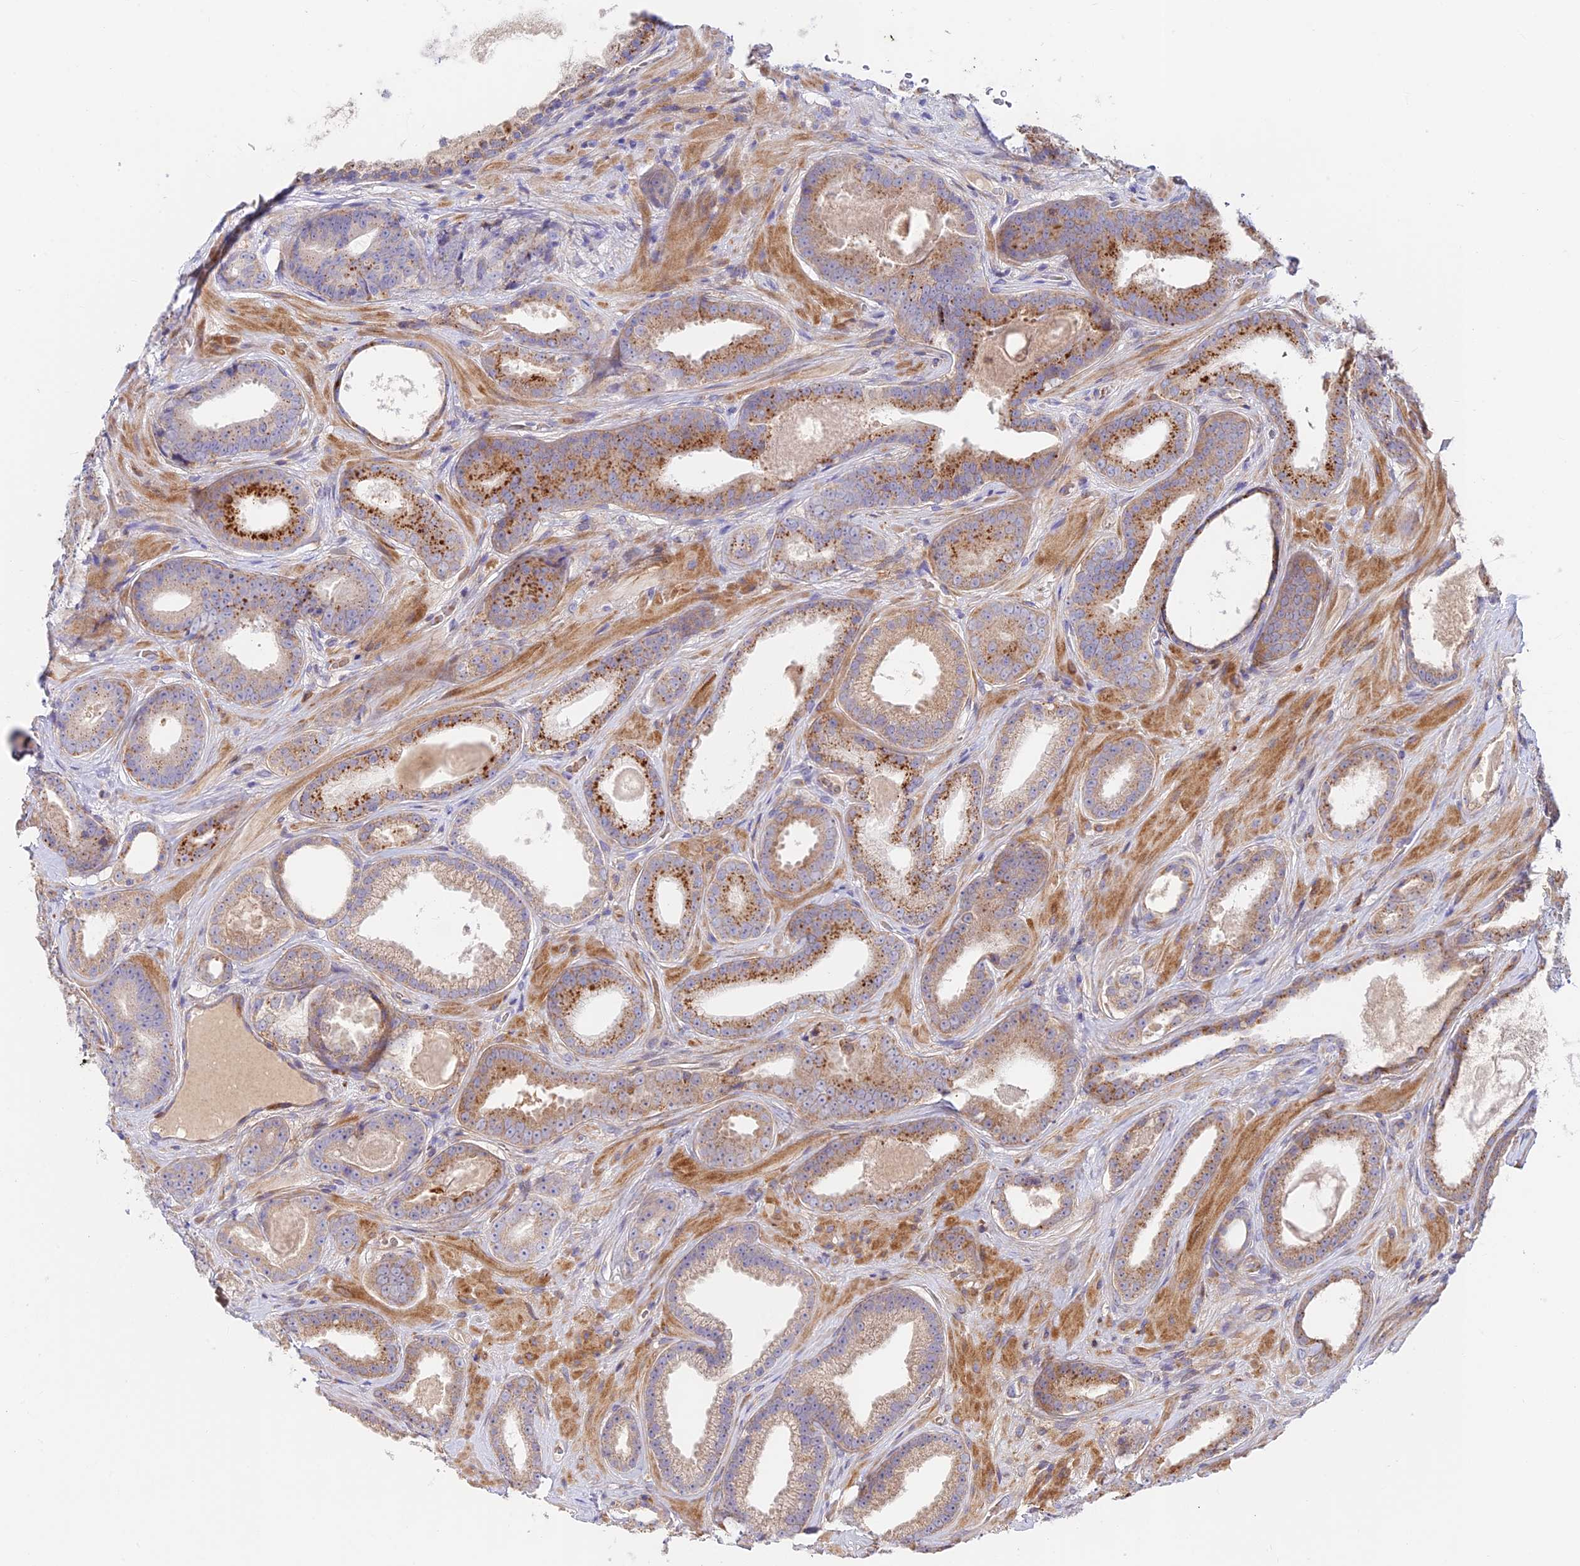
{"staining": {"intensity": "moderate", "quantity": "25%-75%", "location": "cytoplasmic/membranous"}, "tissue": "prostate cancer", "cell_type": "Tumor cells", "image_type": "cancer", "snomed": [{"axis": "morphology", "description": "Adenocarcinoma, Low grade"}, {"axis": "topography", "description": "Prostate"}], "caption": "Immunohistochemical staining of prostate cancer (low-grade adenocarcinoma) displays moderate cytoplasmic/membranous protein expression in approximately 25%-75% of tumor cells. (DAB (3,3'-diaminobenzidine) IHC, brown staining for protein, blue staining for nuclei).", "gene": "FUOM", "patient": {"sex": "male", "age": 57}}